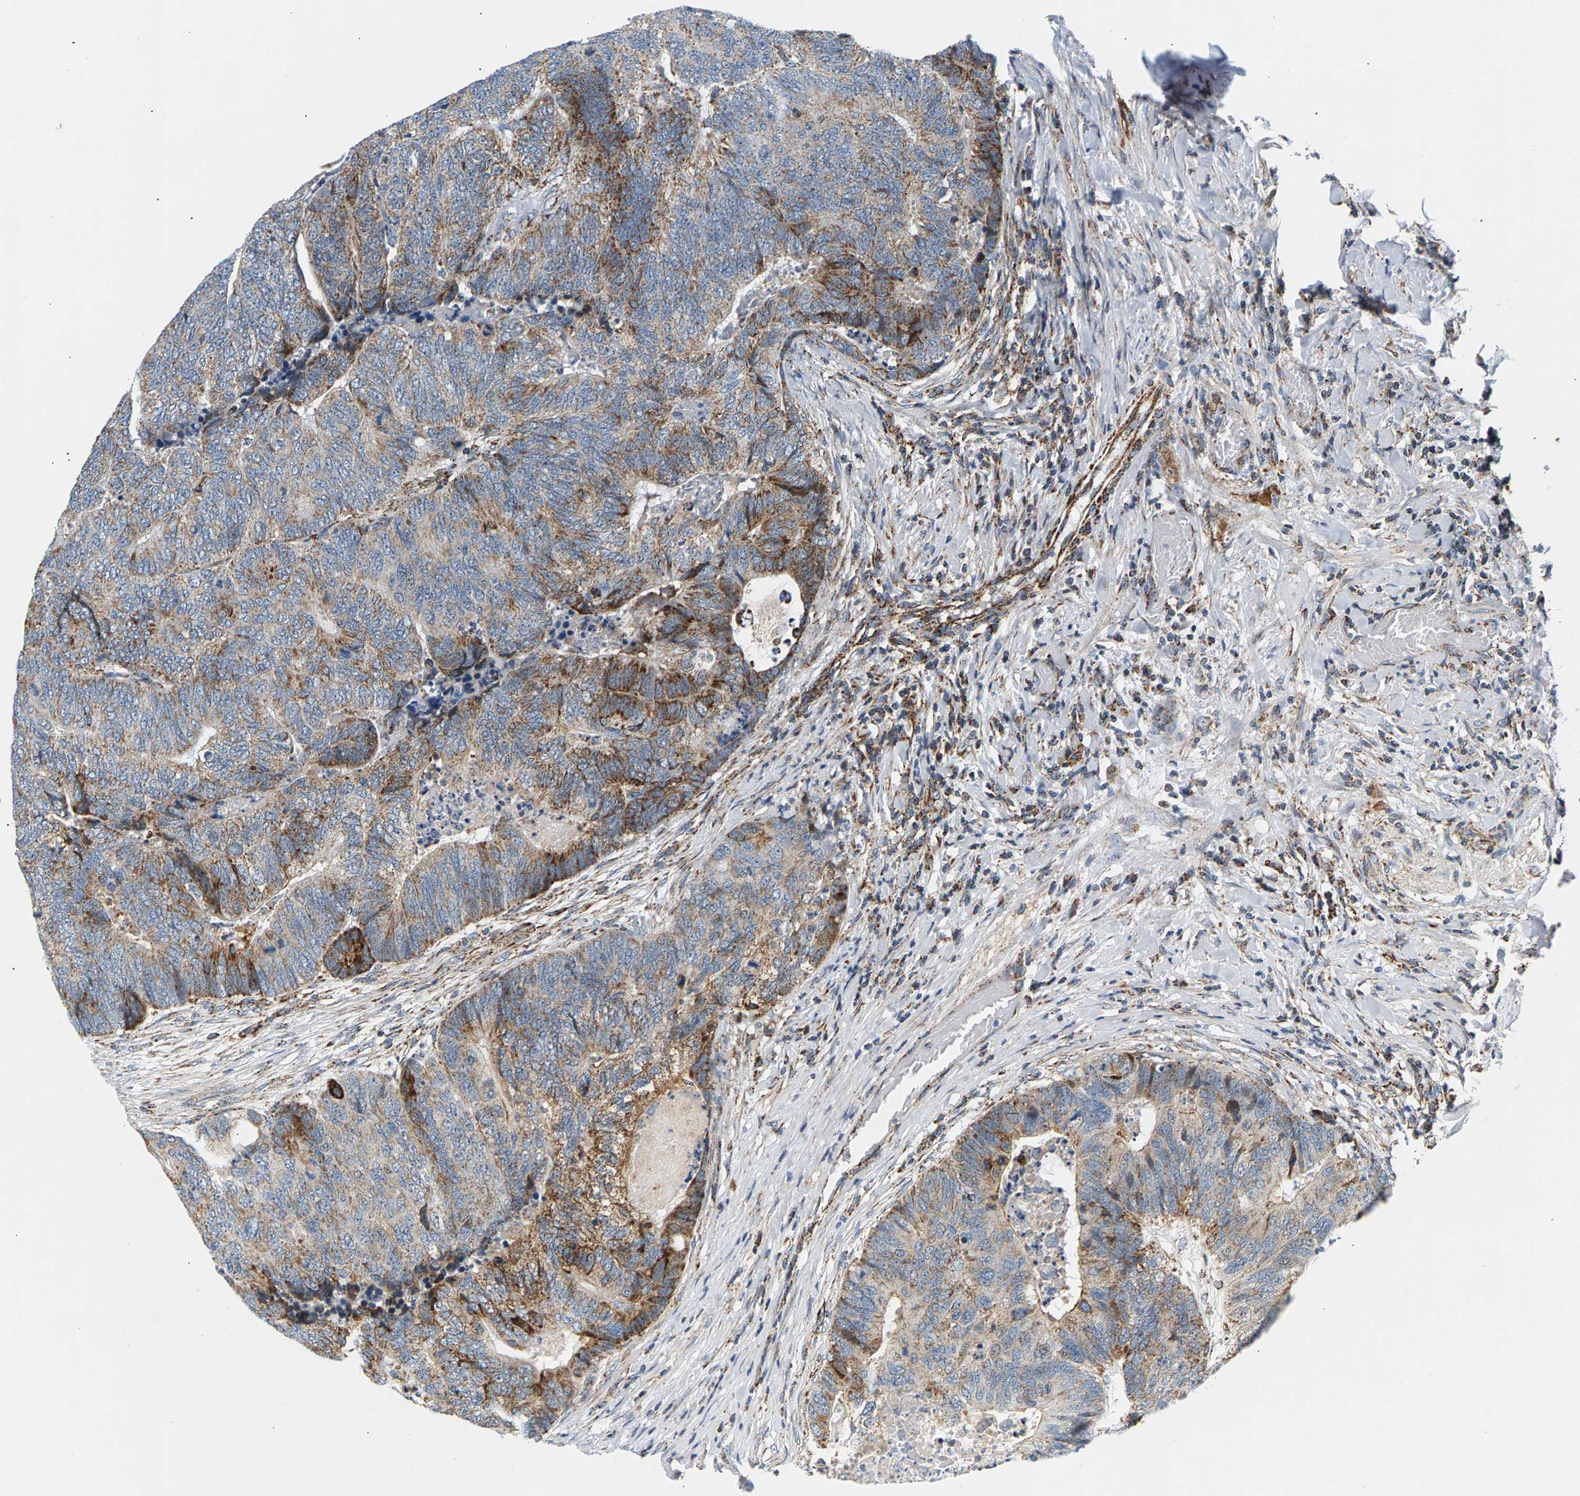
{"staining": {"intensity": "moderate", "quantity": ">75%", "location": "cytoplasmic/membranous"}, "tissue": "colorectal cancer", "cell_type": "Tumor cells", "image_type": "cancer", "snomed": [{"axis": "morphology", "description": "Adenocarcinoma, NOS"}, {"axis": "topography", "description": "Colon"}], "caption": "Immunohistochemistry (IHC) of colorectal adenocarcinoma reveals medium levels of moderate cytoplasmic/membranous positivity in approximately >75% of tumor cells.", "gene": "PDE1A", "patient": {"sex": "female", "age": 67}}